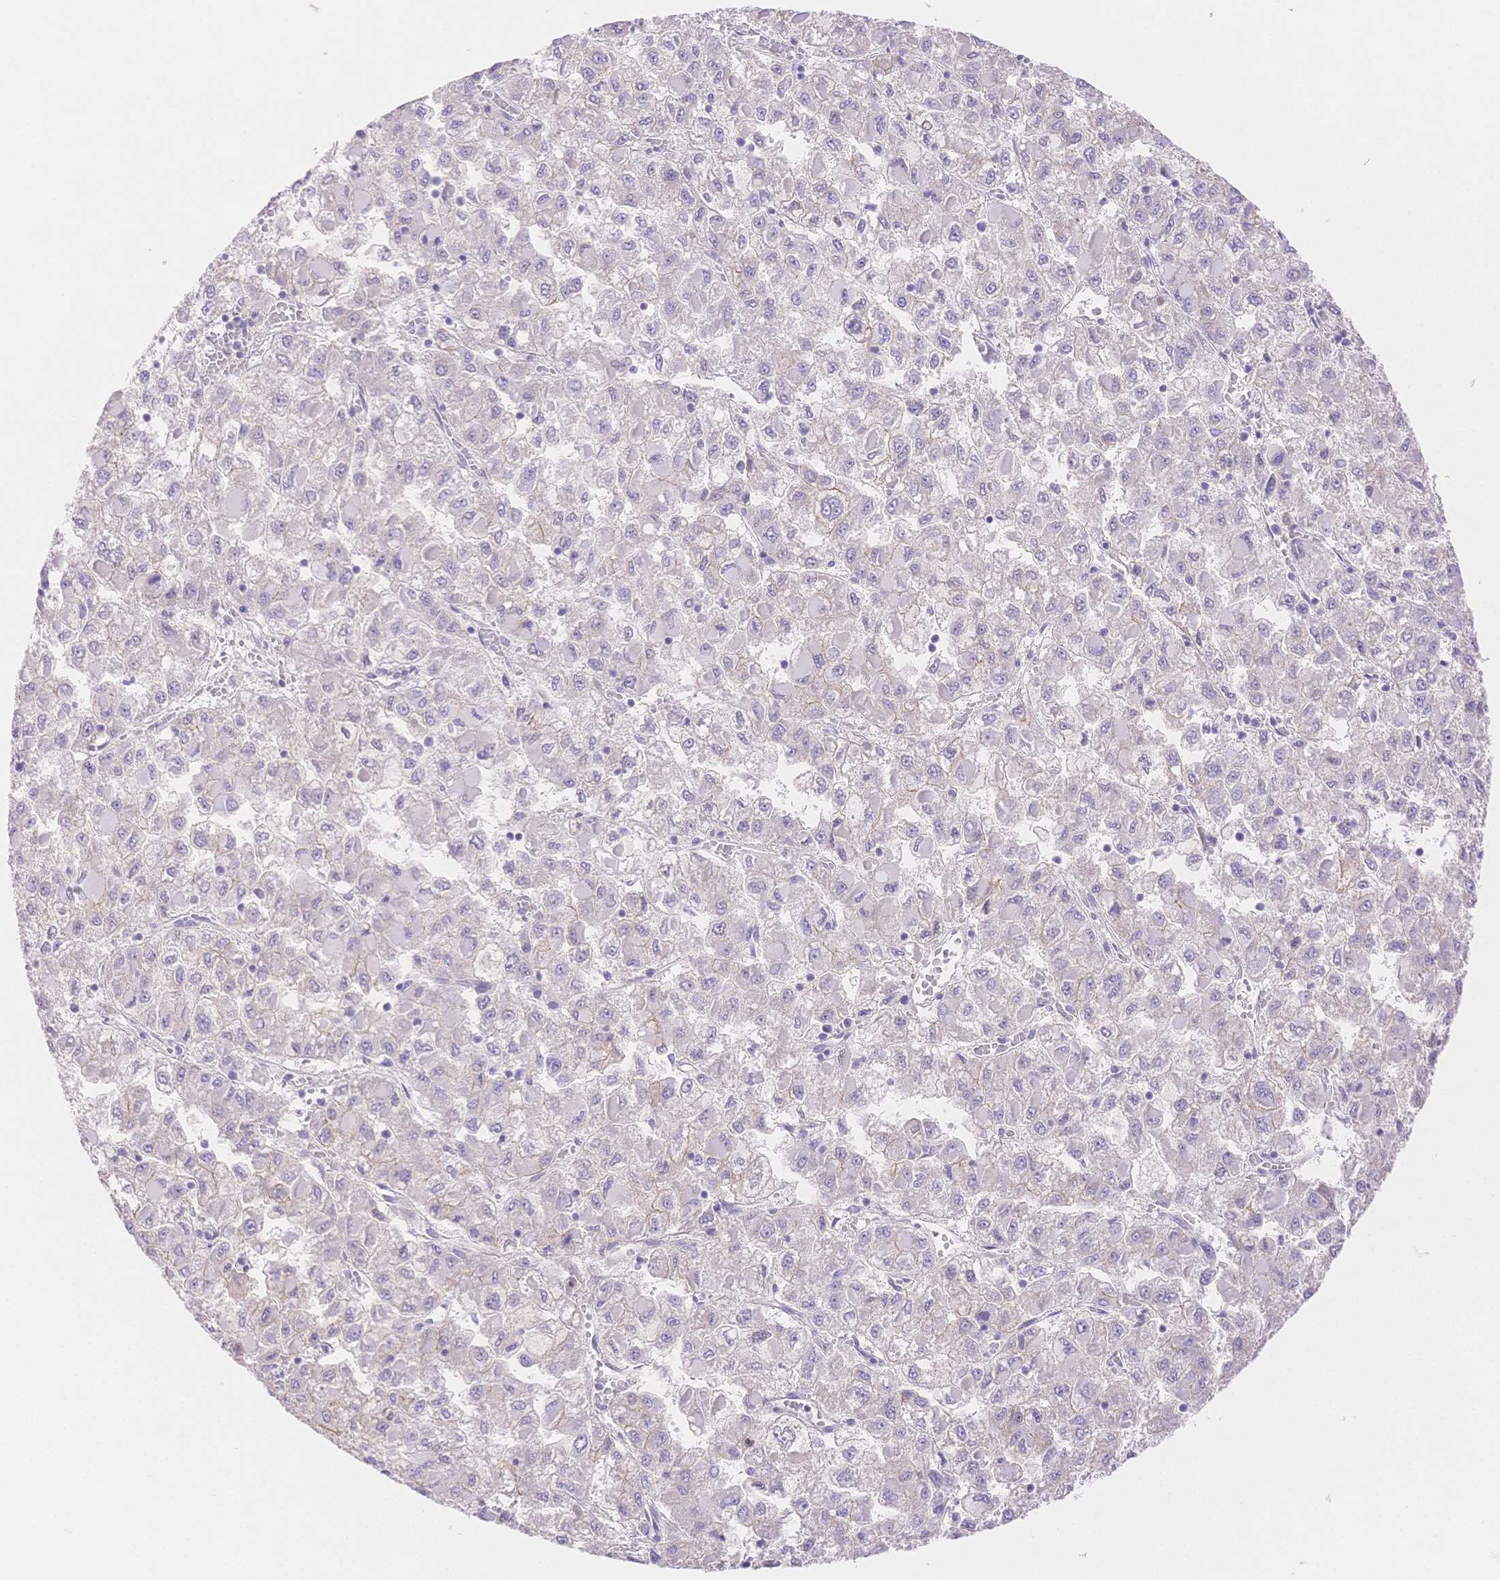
{"staining": {"intensity": "negative", "quantity": "none", "location": "none"}, "tissue": "liver cancer", "cell_type": "Tumor cells", "image_type": "cancer", "snomed": [{"axis": "morphology", "description": "Carcinoma, Hepatocellular, NOS"}, {"axis": "topography", "description": "Liver"}], "caption": "Immunohistochemical staining of human hepatocellular carcinoma (liver) exhibits no significant expression in tumor cells. (DAB (3,3'-diaminobenzidine) immunohistochemistry (IHC) visualized using brightfield microscopy, high magnification).", "gene": "WDR54", "patient": {"sex": "male", "age": 40}}